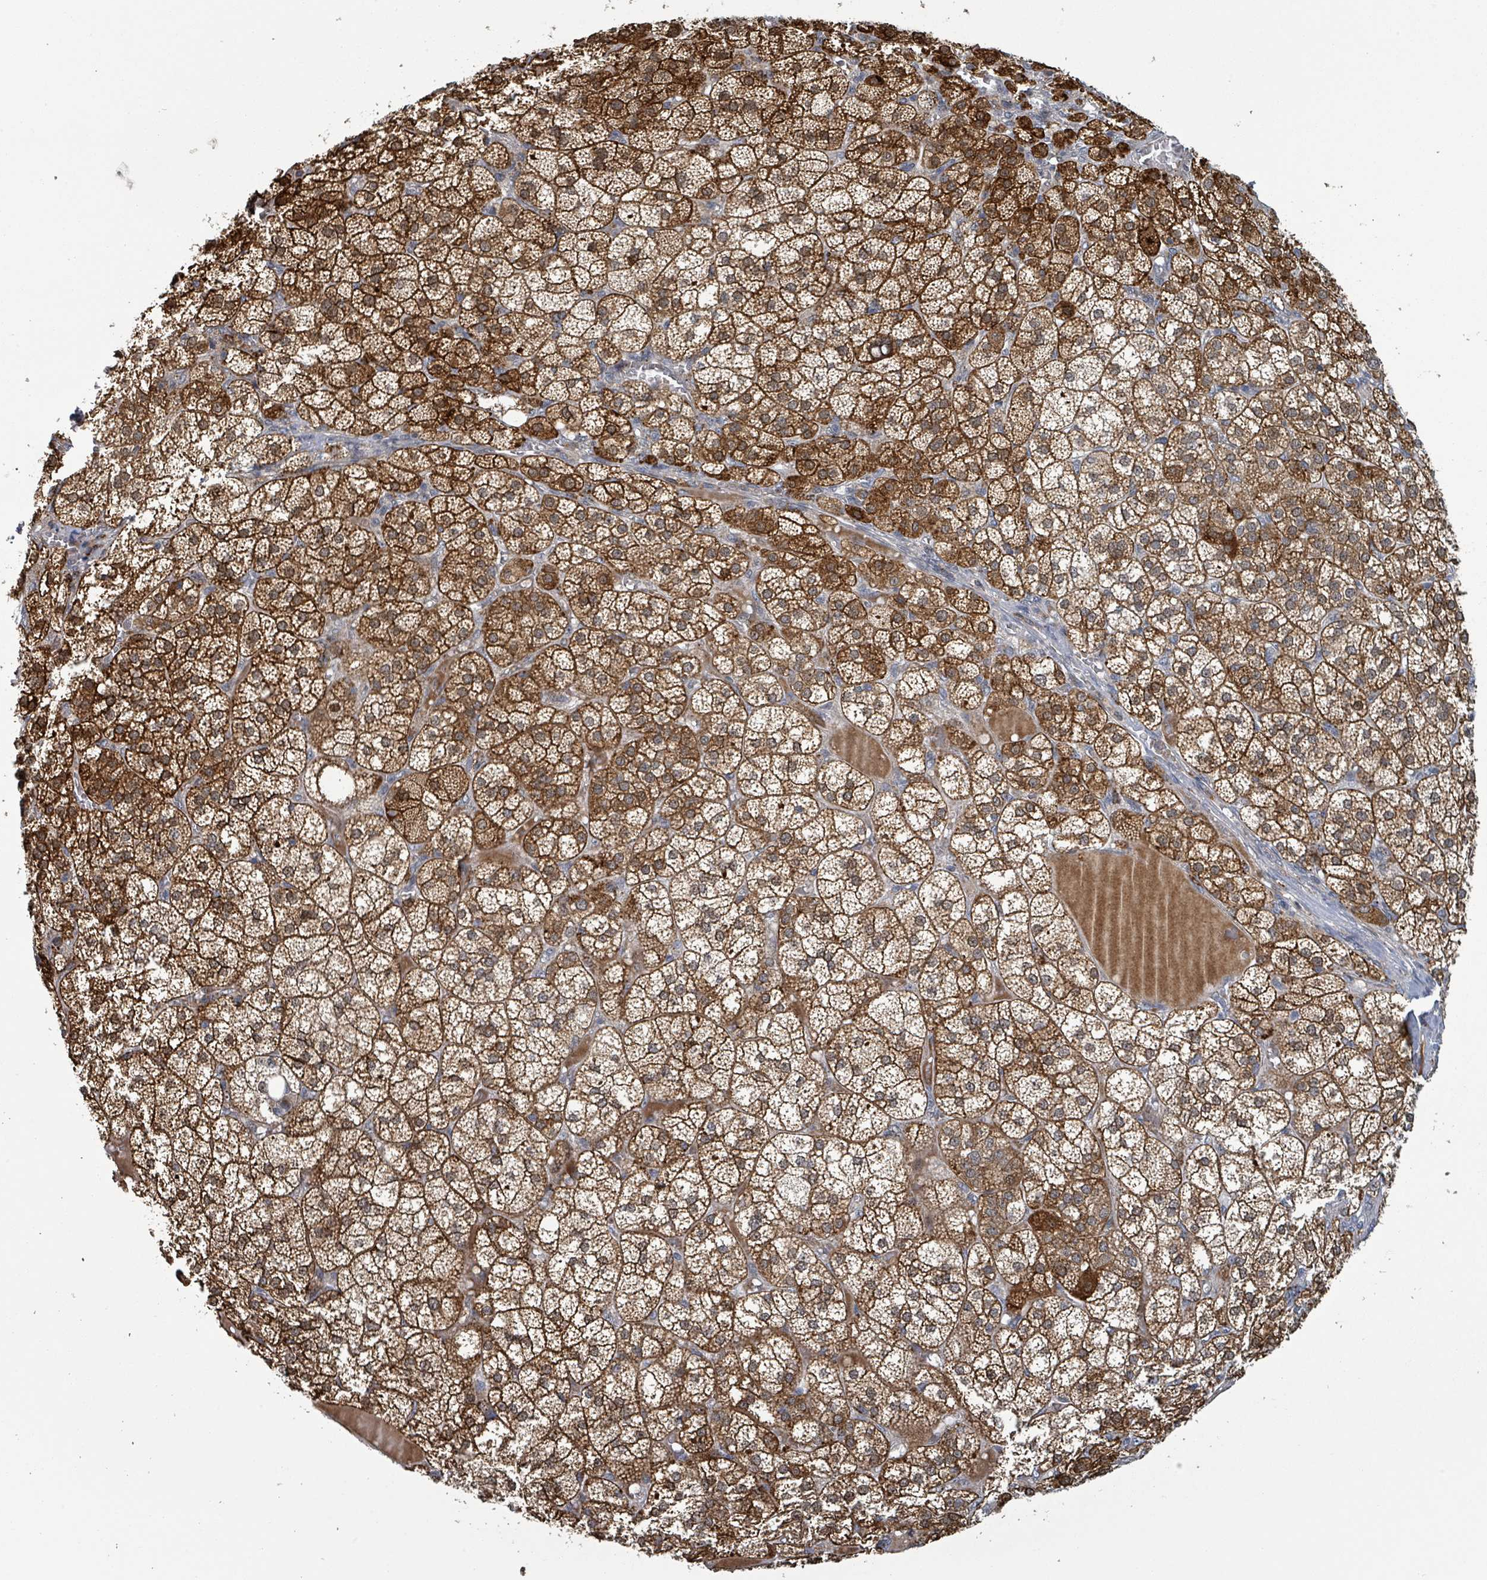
{"staining": {"intensity": "strong", "quantity": ">75%", "location": "cytoplasmic/membranous,nuclear"}, "tissue": "adrenal gland", "cell_type": "Glandular cells", "image_type": "normal", "snomed": [{"axis": "morphology", "description": "Normal tissue, NOS"}, {"axis": "topography", "description": "Adrenal gland"}], "caption": "High-magnification brightfield microscopy of benign adrenal gland stained with DAB (3,3'-diaminobenzidine) (brown) and counterstained with hematoxylin (blue). glandular cells exhibit strong cytoplasmic/membranous,nuclear staining is present in approximately>75% of cells. The staining is performed using DAB brown chromogen to label protein expression. The nuclei are counter-stained blue using hematoxylin.", "gene": "GTF3C1", "patient": {"sex": "female", "age": 60}}